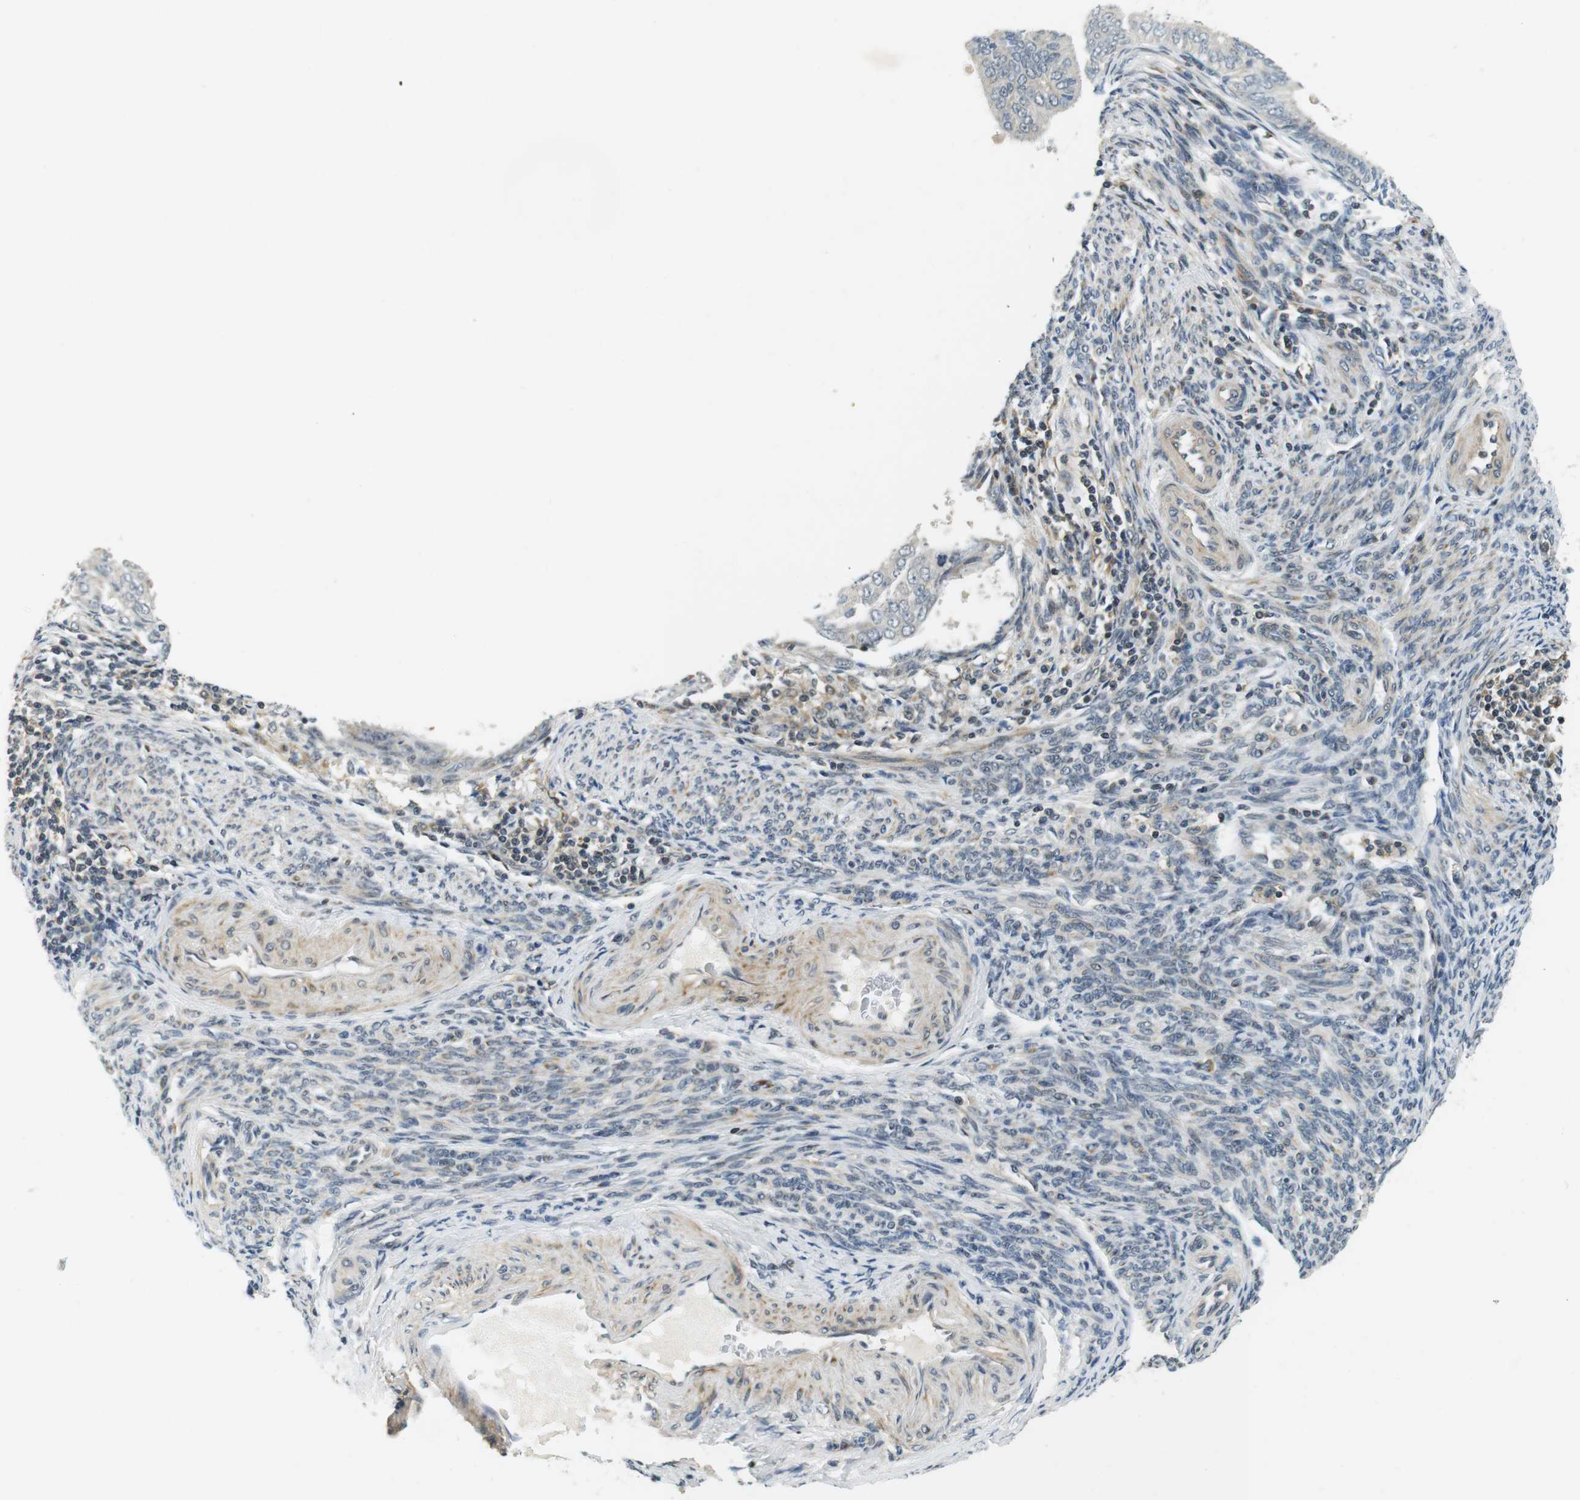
{"staining": {"intensity": "negative", "quantity": "none", "location": "none"}, "tissue": "endometrial cancer", "cell_type": "Tumor cells", "image_type": "cancer", "snomed": [{"axis": "morphology", "description": "Adenocarcinoma, NOS"}, {"axis": "topography", "description": "Endometrium"}], "caption": "IHC histopathology image of neoplastic tissue: adenocarcinoma (endometrial) stained with DAB (3,3'-diaminobenzidine) shows no significant protein positivity in tumor cells. (DAB immunohistochemistry with hematoxylin counter stain).", "gene": "BRD4", "patient": {"sex": "female", "age": 58}}